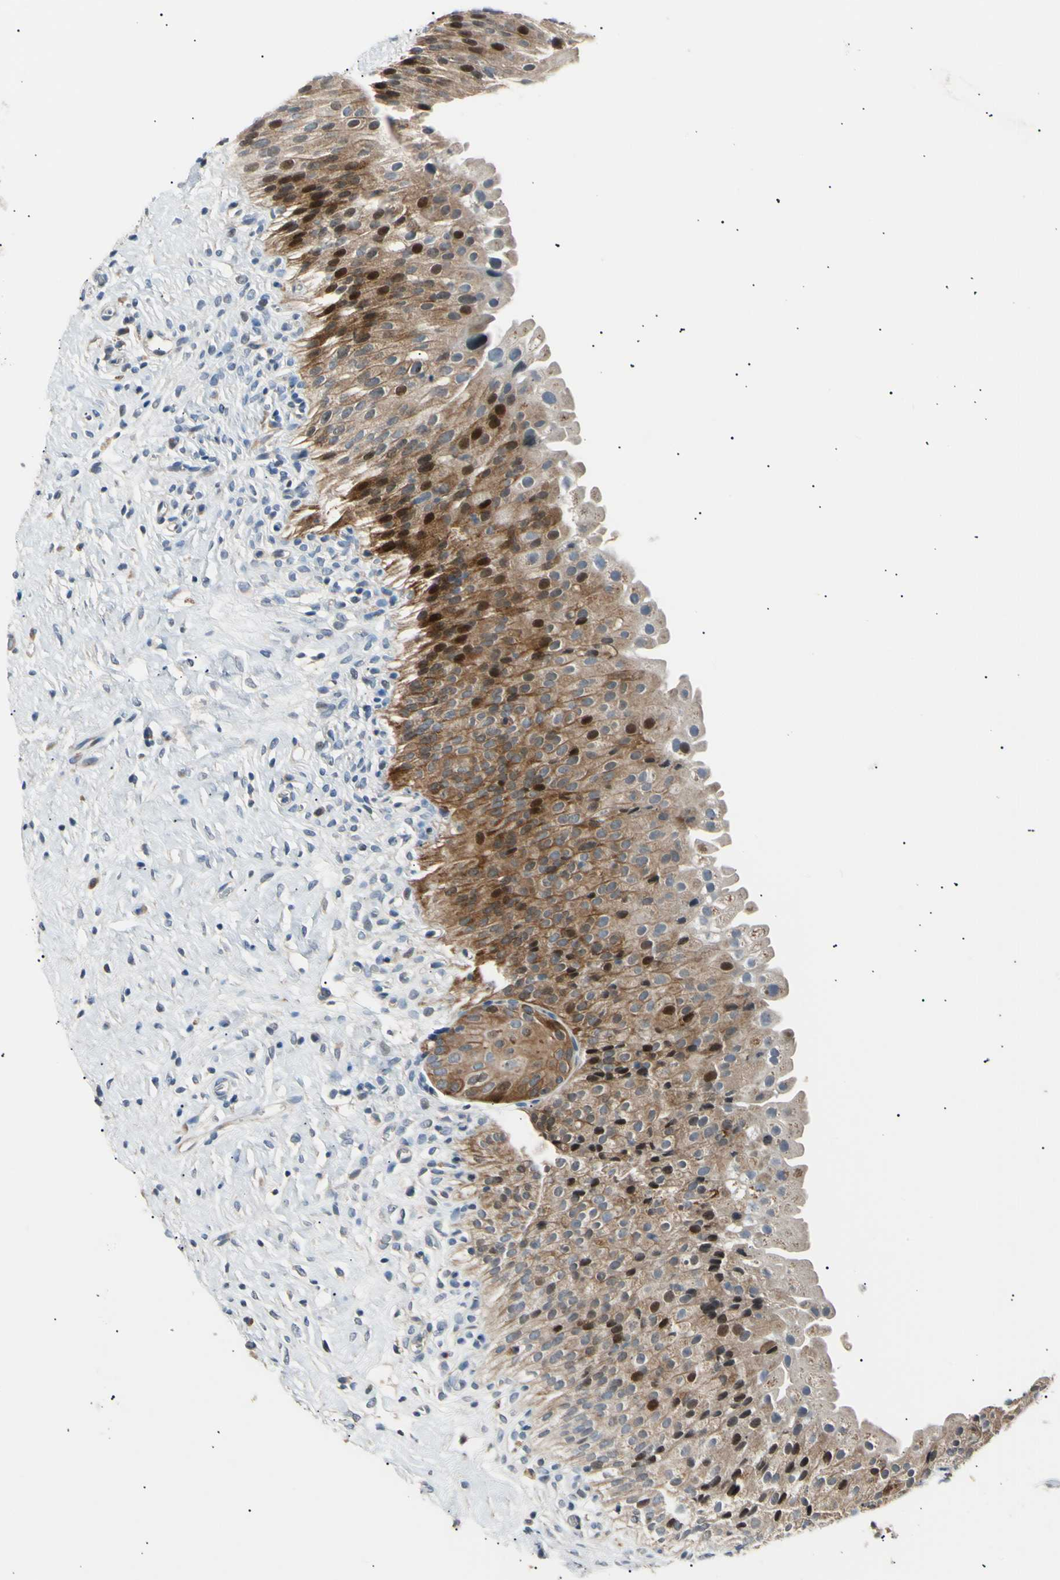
{"staining": {"intensity": "moderate", "quantity": ">75%", "location": "cytoplasmic/membranous,nuclear"}, "tissue": "urinary bladder", "cell_type": "Urothelial cells", "image_type": "normal", "snomed": [{"axis": "morphology", "description": "Normal tissue, NOS"}, {"axis": "morphology", "description": "Urothelial carcinoma, High grade"}, {"axis": "topography", "description": "Urinary bladder"}], "caption": "Brown immunohistochemical staining in benign urinary bladder demonstrates moderate cytoplasmic/membranous,nuclear expression in approximately >75% of urothelial cells.", "gene": "LDLR", "patient": {"sex": "male", "age": 46}}